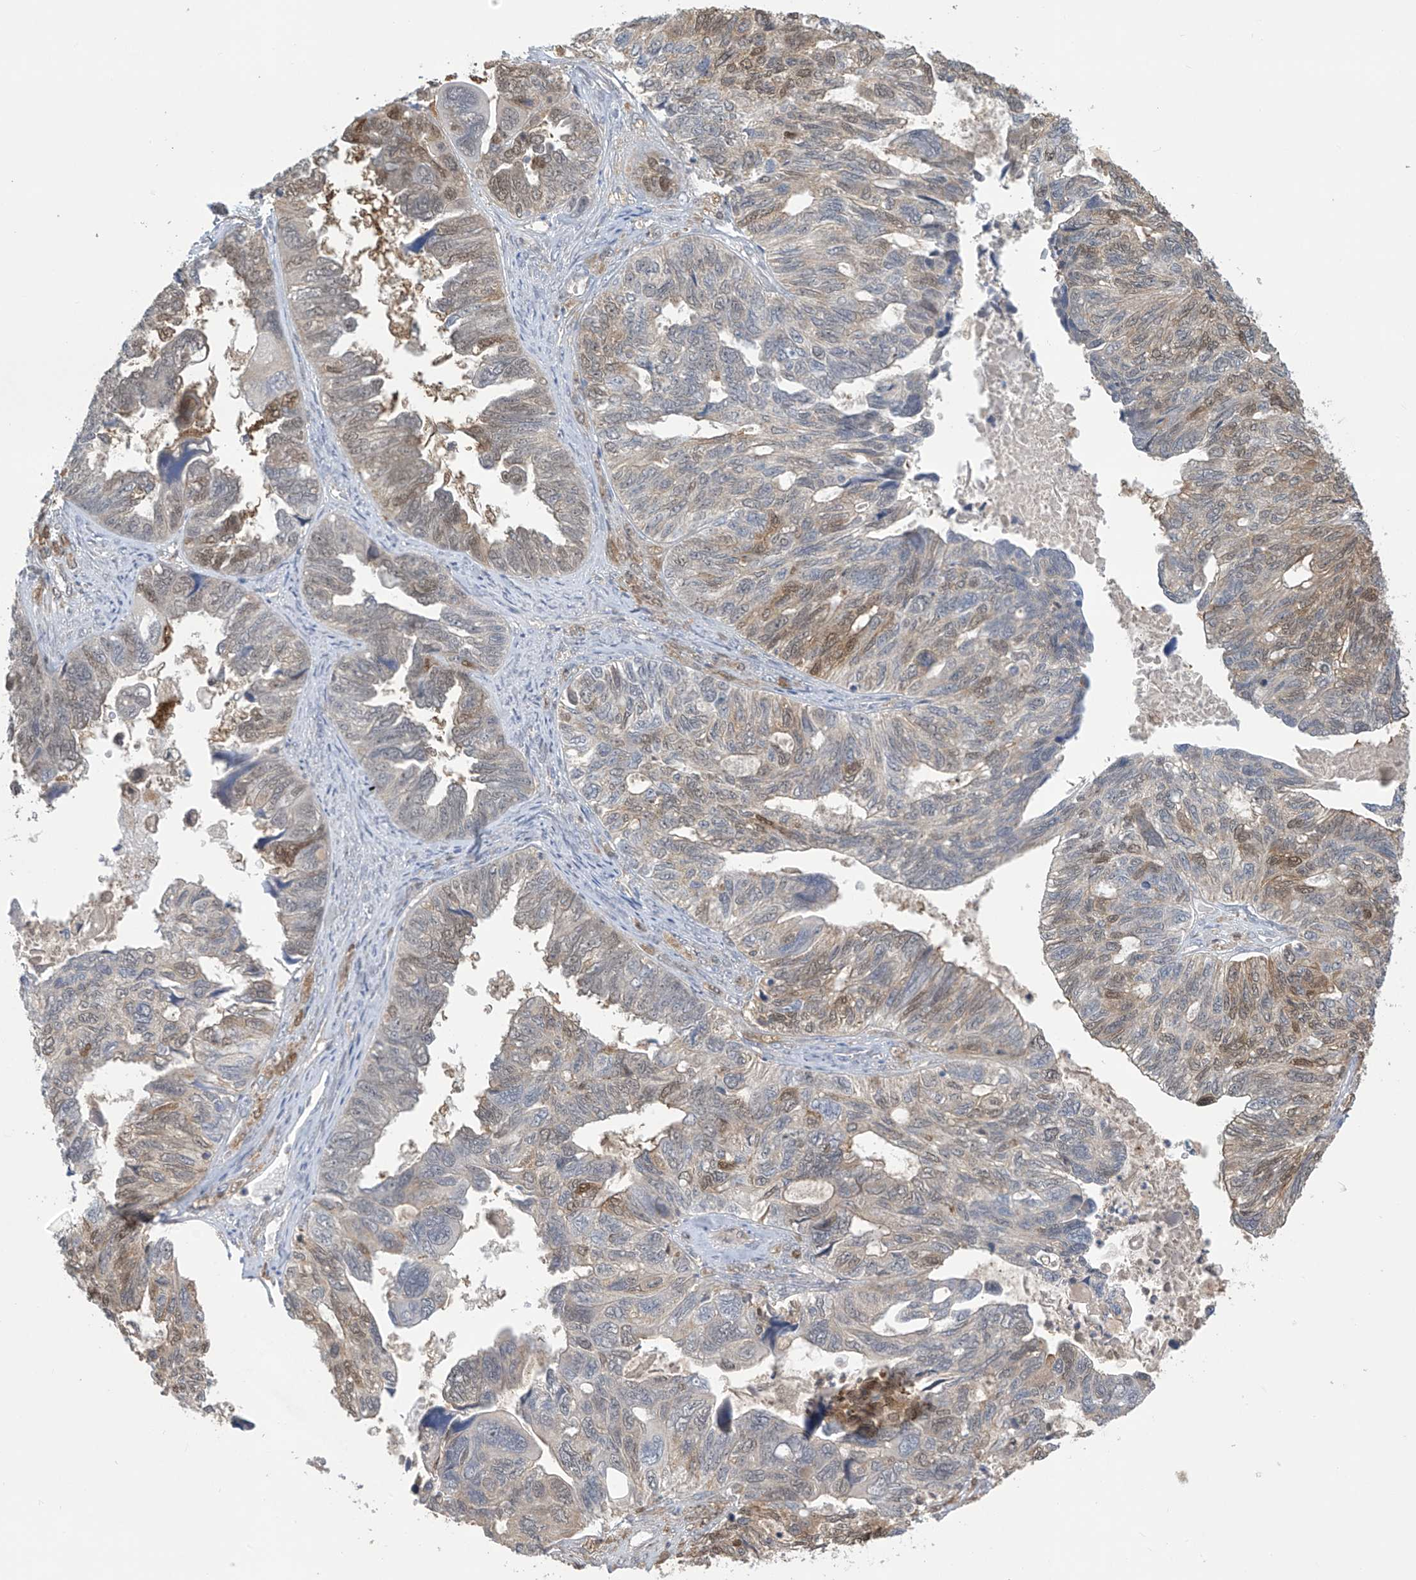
{"staining": {"intensity": "moderate", "quantity": "<25%", "location": "cytoplasmic/membranous,nuclear"}, "tissue": "ovarian cancer", "cell_type": "Tumor cells", "image_type": "cancer", "snomed": [{"axis": "morphology", "description": "Cystadenocarcinoma, serous, NOS"}, {"axis": "topography", "description": "Ovary"}], "caption": "Immunohistochemistry (IHC) of ovarian cancer displays low levels of moderate cytoplasmic/membranous and nuclear staining in about <25% of tumor cells.", "gene": "IDH1", "patient": {"sex": "female", "age": 79}}